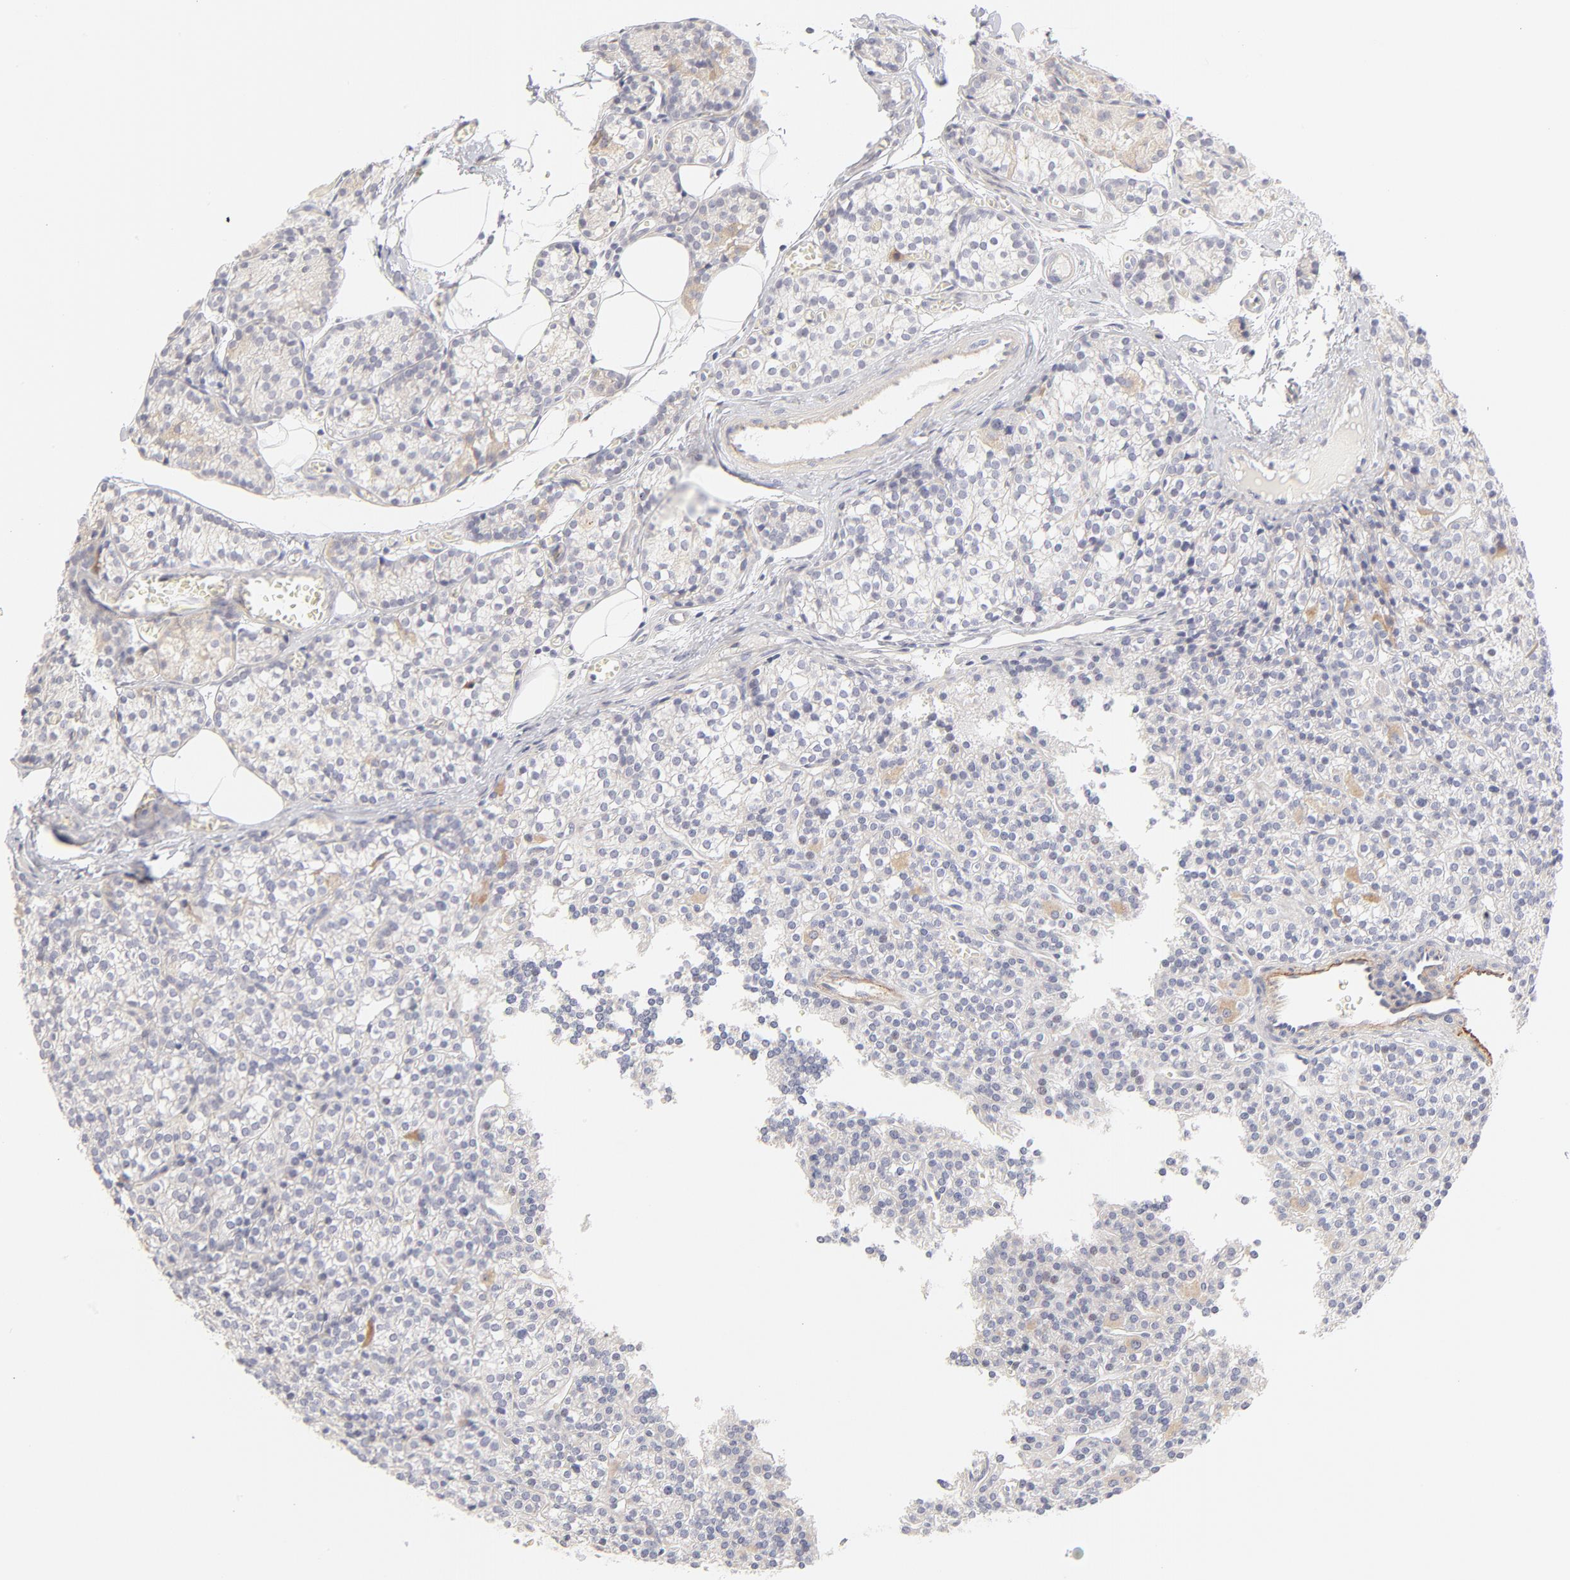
{"staining": {"intensity": "negative", "quantity": "none", "location": "none"}, "tissue": "parathyroid gland", "cell_type": "Glandular cells", "image_type": "normal", "snomed": [{"axis": "morphology", "description": "Normal tissue, NOS"}, {"axis": "topography", "description": "Parathyroid gland"}], "caption": "High magnification brightfield microscopy of unremarkable parathyroid gland stained with DAB (3,3'-diaminobenzidine) (brown) and counterstained with hematoxylin (blue): glandular cells show no significant positivity.", "gene": "NPNT", "patient": {"sex": "female", "age": 50}}